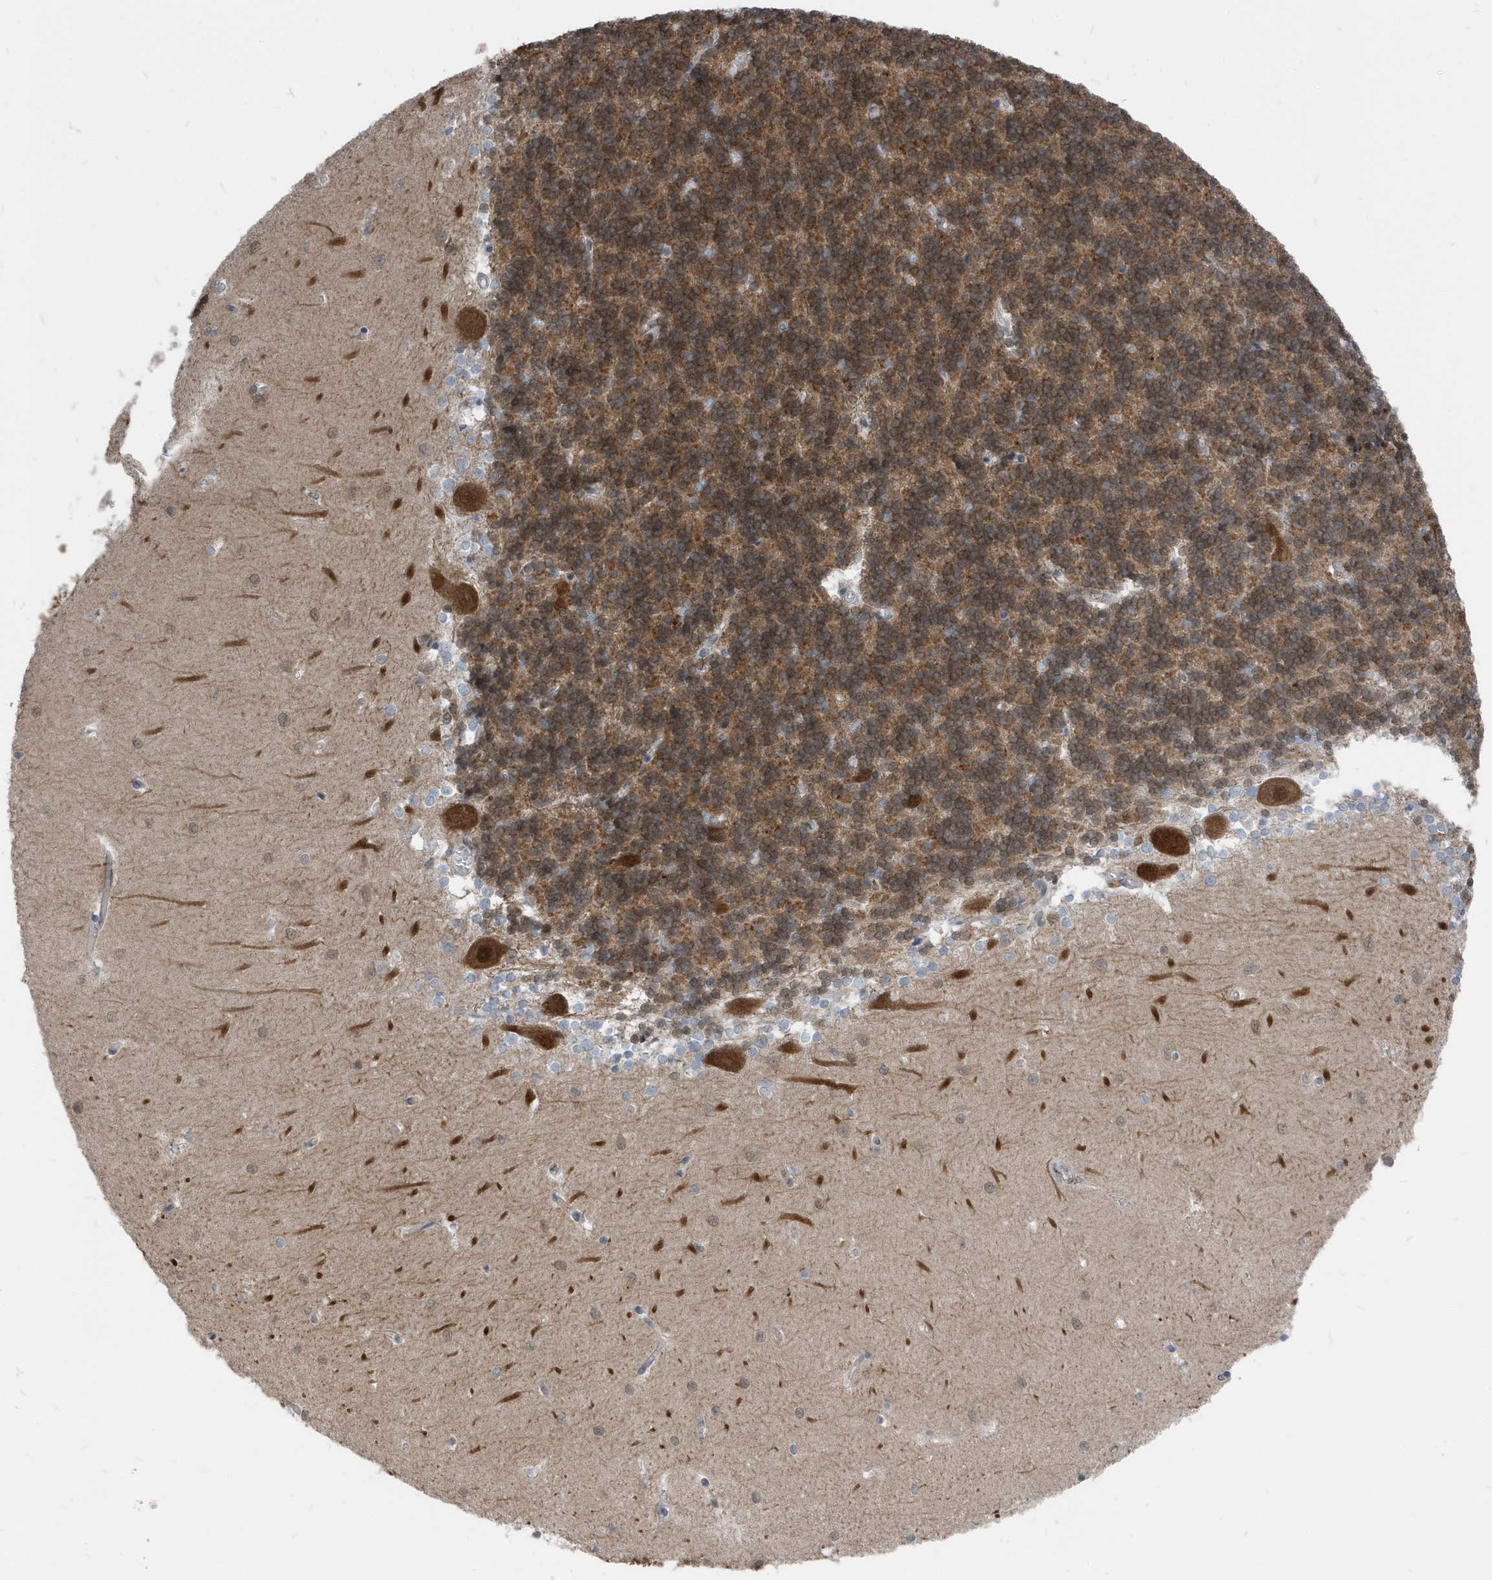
{"staining": {"intensity": "strong", "quantity": ">75%", "location": "cytoplasmic/membranous,nuclear"}, "tissue": "cerebellum", "cell_type": "Cells in granular layer", "image_type": "normal", "snomed": [{"axis": "morphology", "description": "Normal tissue, NOS"}, {"axis": "topography", "description": "Cerebellum"}], "caption": "Cells in granular layer exhibit strong cytoplasmic/membranous,nuclear positivity in about >75% of cells in benign cerebellum.", "gene": "NCOA7", "patient": {"sex": "male", "age": 37}}